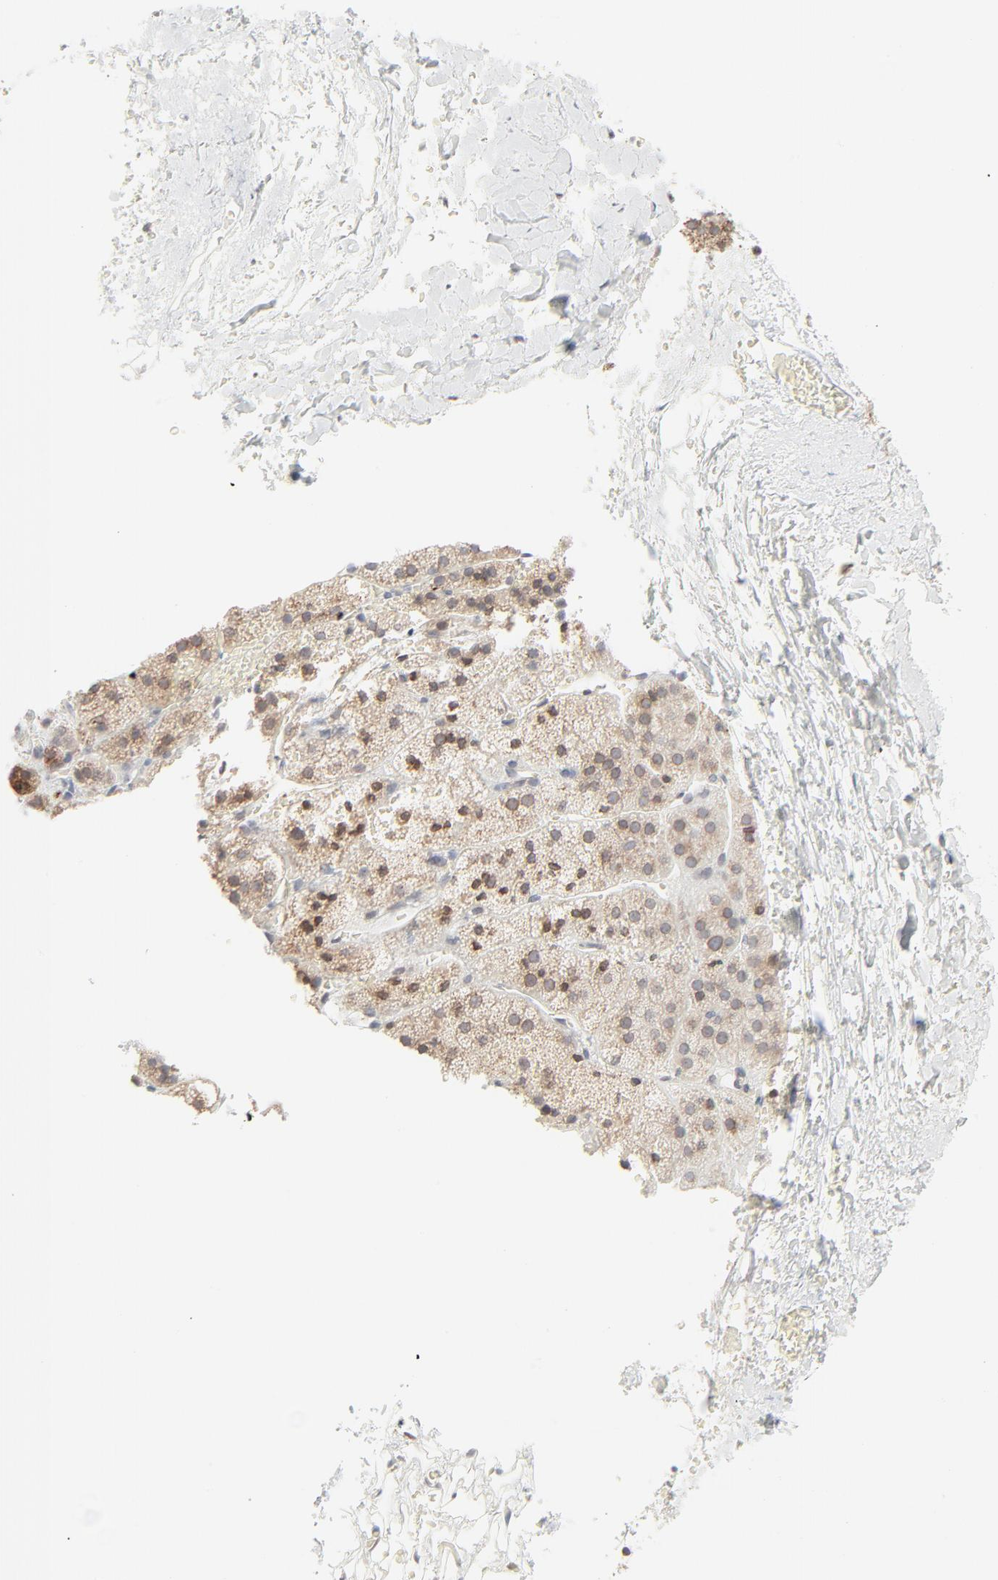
{"staining": {"intensity": "weak", "quantity": "25%-75%", "location": "cytoplasmic/membranous,nuclear"}, "tissue": "adrenal gland", "cell_type": "Glandular cells", "image_type": "normal", "snomed": [{"axis": "morphology", "description": "Normal tissue, NOS"}, {"axis": "topography", "description": "Adrenal gland"}], "caption": "Immunohistochemistry (IHC) (DAB) staining of normal human adrenal gland exhibits weak cytoplasmic/membranous,nuclear protein staining in about 25%-75% of glandular cells. The protein is stained brown, and the nuclei are stained in blue (DAB IHC with brightfield microscopy, high magnification).", "gene": "MAD1L1", "patient": {"sex": "female", "age": 44}}